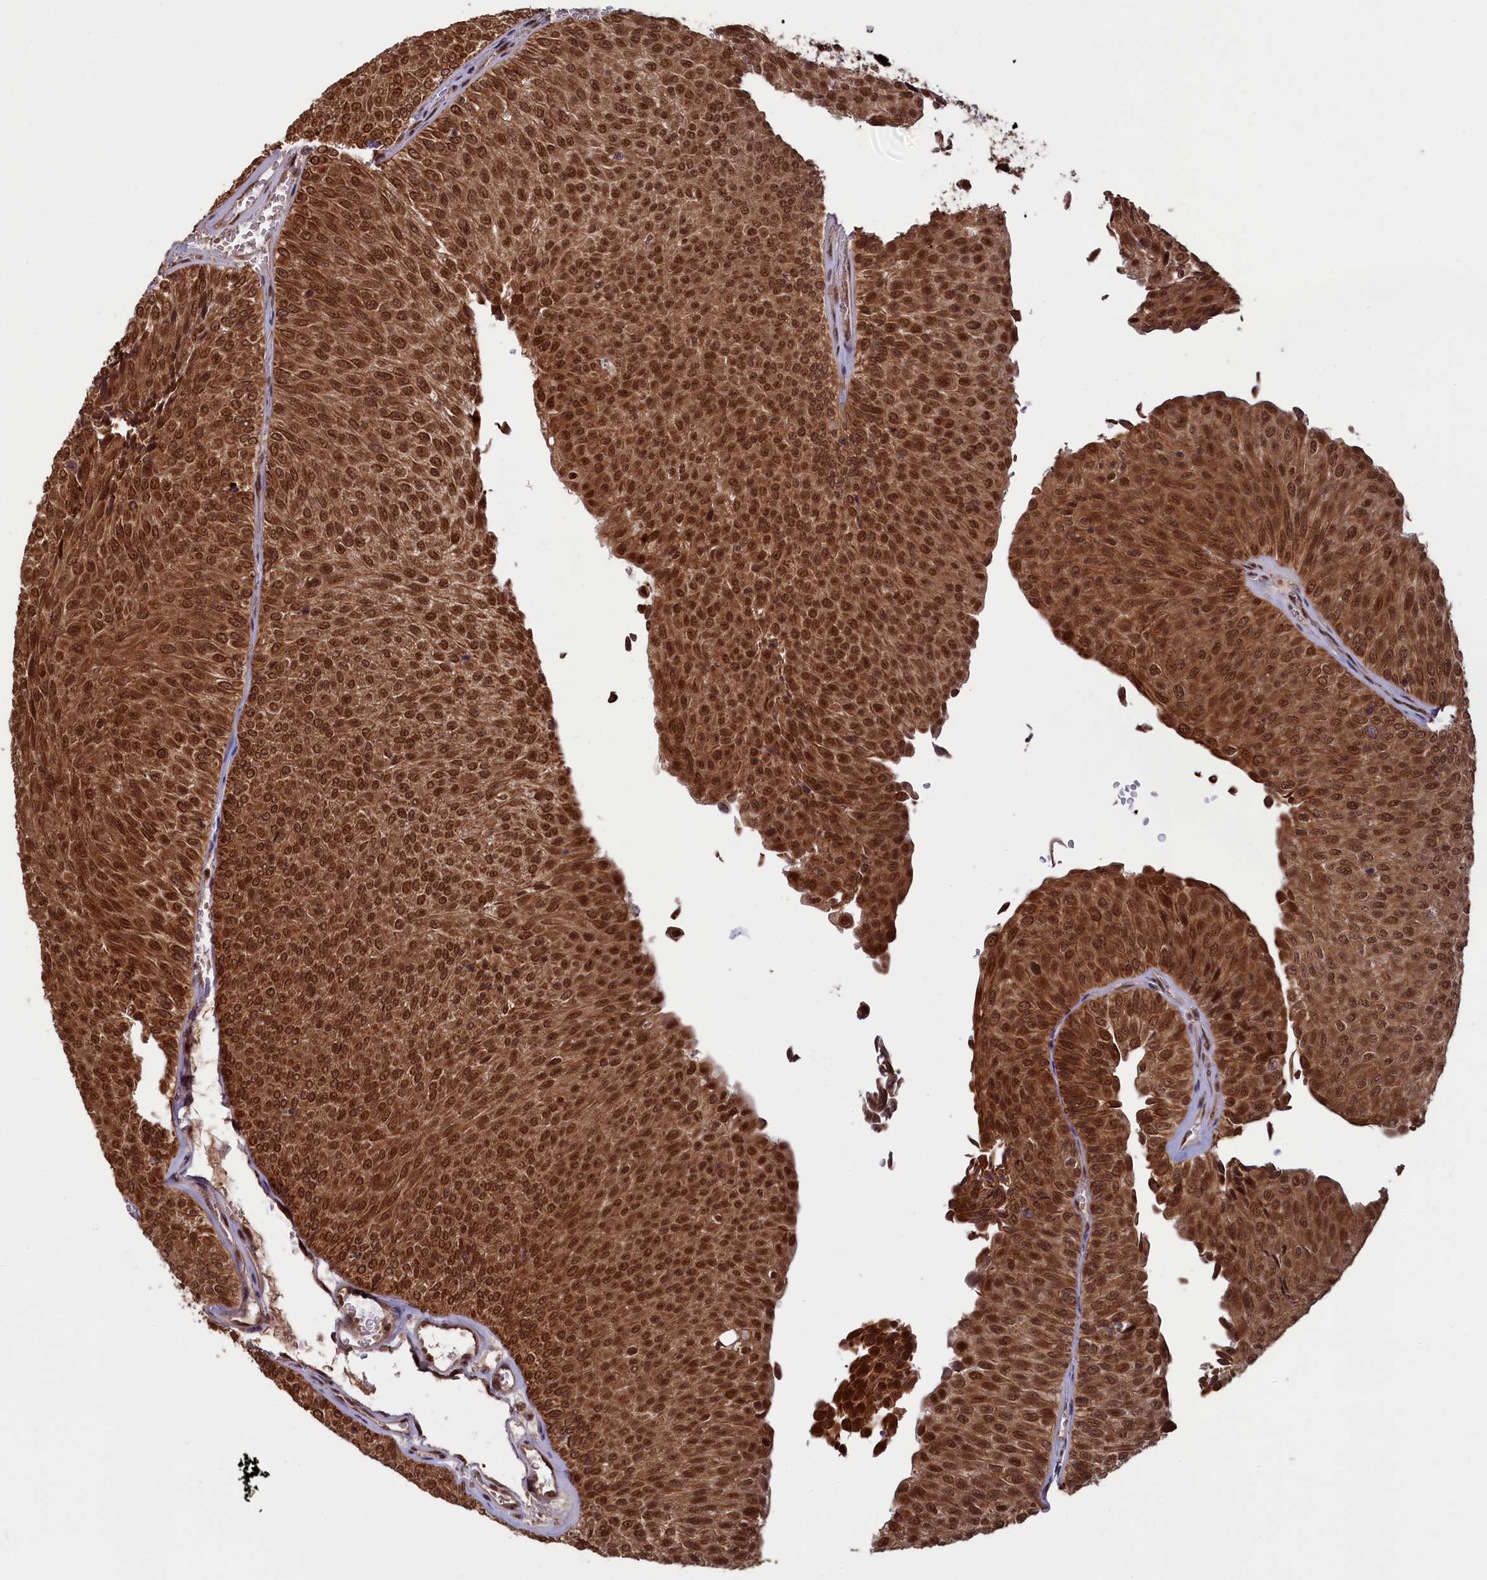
{"staining": {"intensity": "strong", "quantity": ">75%", "location": "cytoplasmic/membranous,nuclear"}, "tissue": "urothelial cancer", "cell_type": "Tumor cells", "image_type": "cancer", "snomed": [{"axis": "morphology", "description": "Urothelial carcinoma, Low grade"}, {"axis": "topography", "description": "Urinary bladder"}], "caption": "Immunohistochemistry staining of urothelial cancer, which reveals high levels of strong cytoplasmic/membranous and nuclear positivity in approximately >75% of tumor cells indicating strong cytoplasmic/membranous and nuclear protein positivity. The staining was performed using DAB (3,3'-diaminobenzidine) (brown) for protein detection and nuclei were counterstained in hematoxylin (blue).", "gene": "NAE1", "patient": {"sex": "male", "age": 78}}